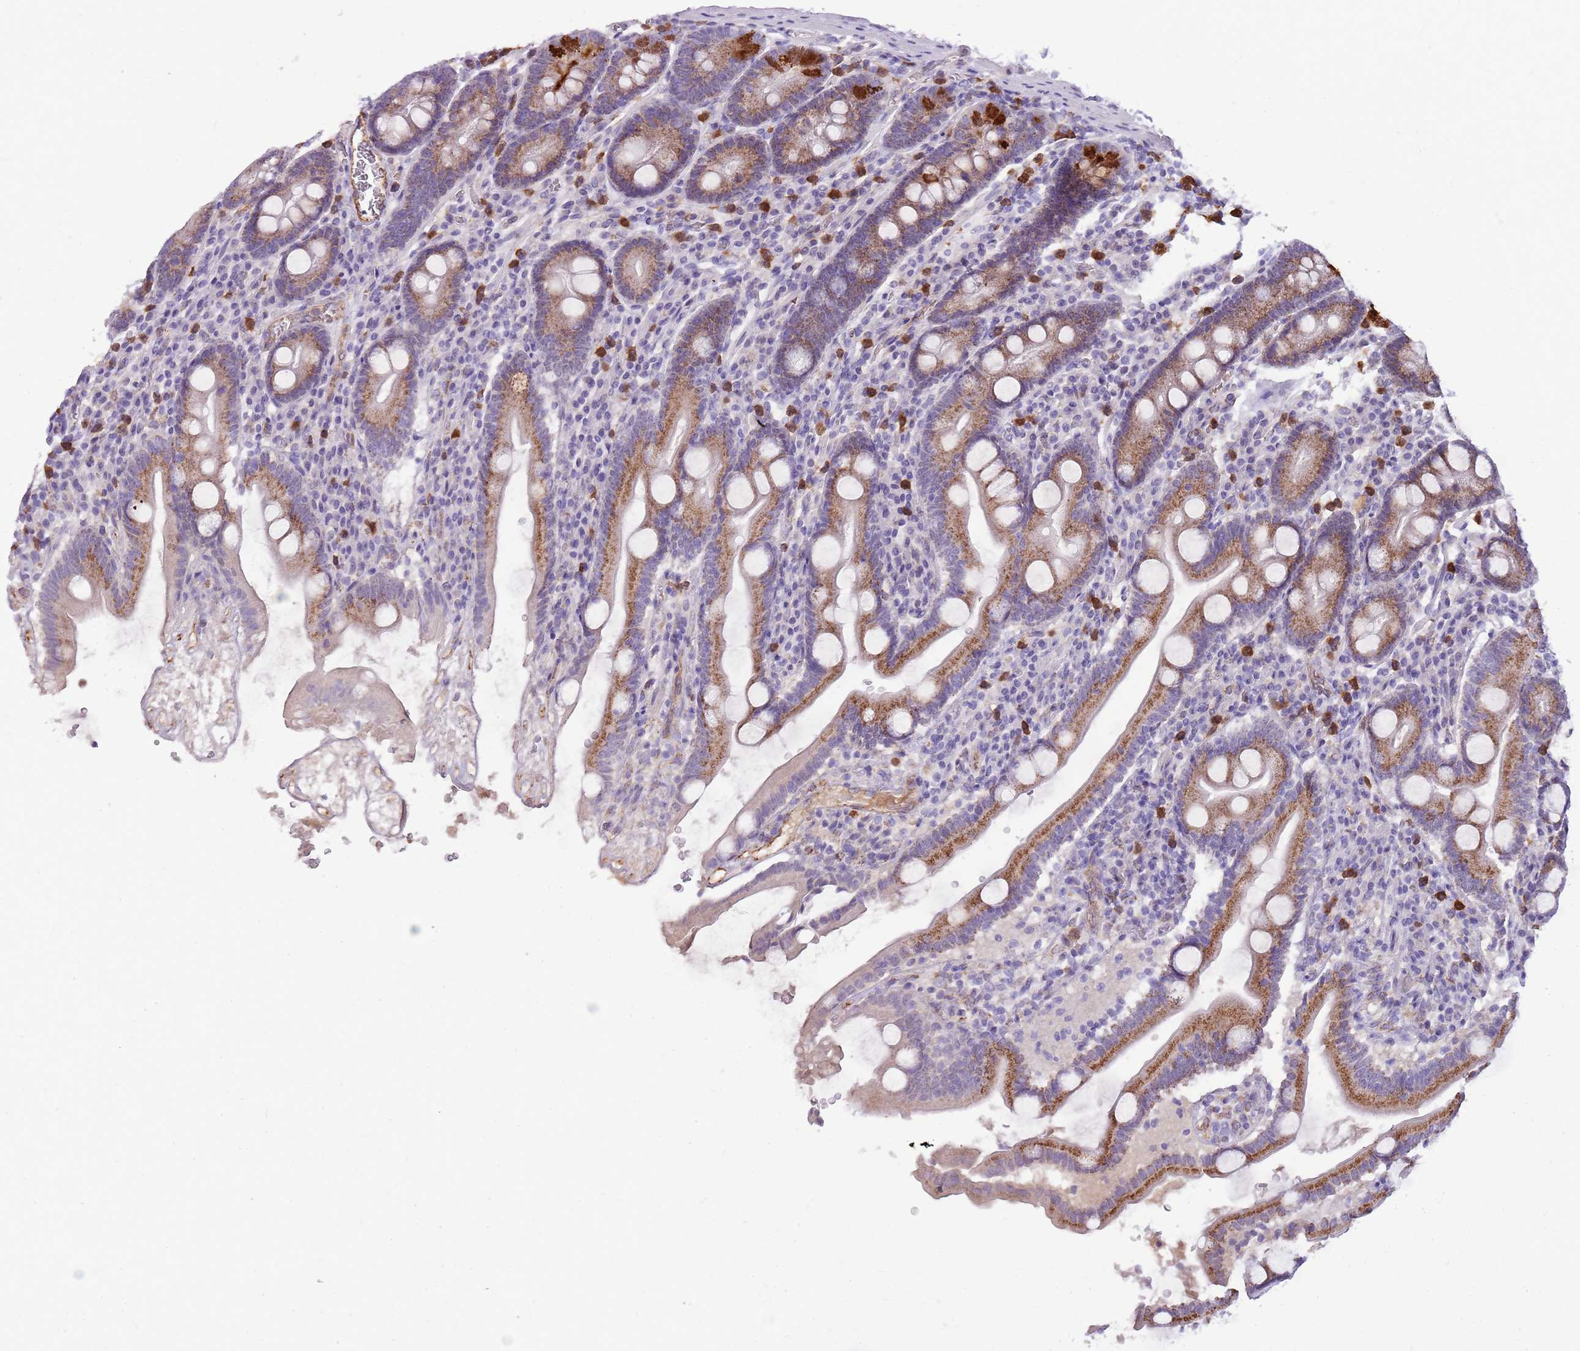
{"staining": {"intensity": "strong", "quantity": "25%-75%", "location": "cytoplasmic/membranous"}, "tissue": "duodenum", "cell_type": "Glandular cells", "image_type": "normal", "snomed": [{"axis": "morphology", "description": "Normal tissue, NOS"}, {"axis": "topography", "description": "Duodenum"}], "caption": "Unremarkable duodenum displays strong cytoplasmic/membranous staining in about 25%-75% of glandular cells, visualized by immunohistochemistry. The staining was performed using DAB to visualize the protein expression in brown, while the nuclei were stained in blue with hematoxylin (Magnification: 20x).", "gene": "PCNX1", "patient": {"sex": "male", "age": 35}}